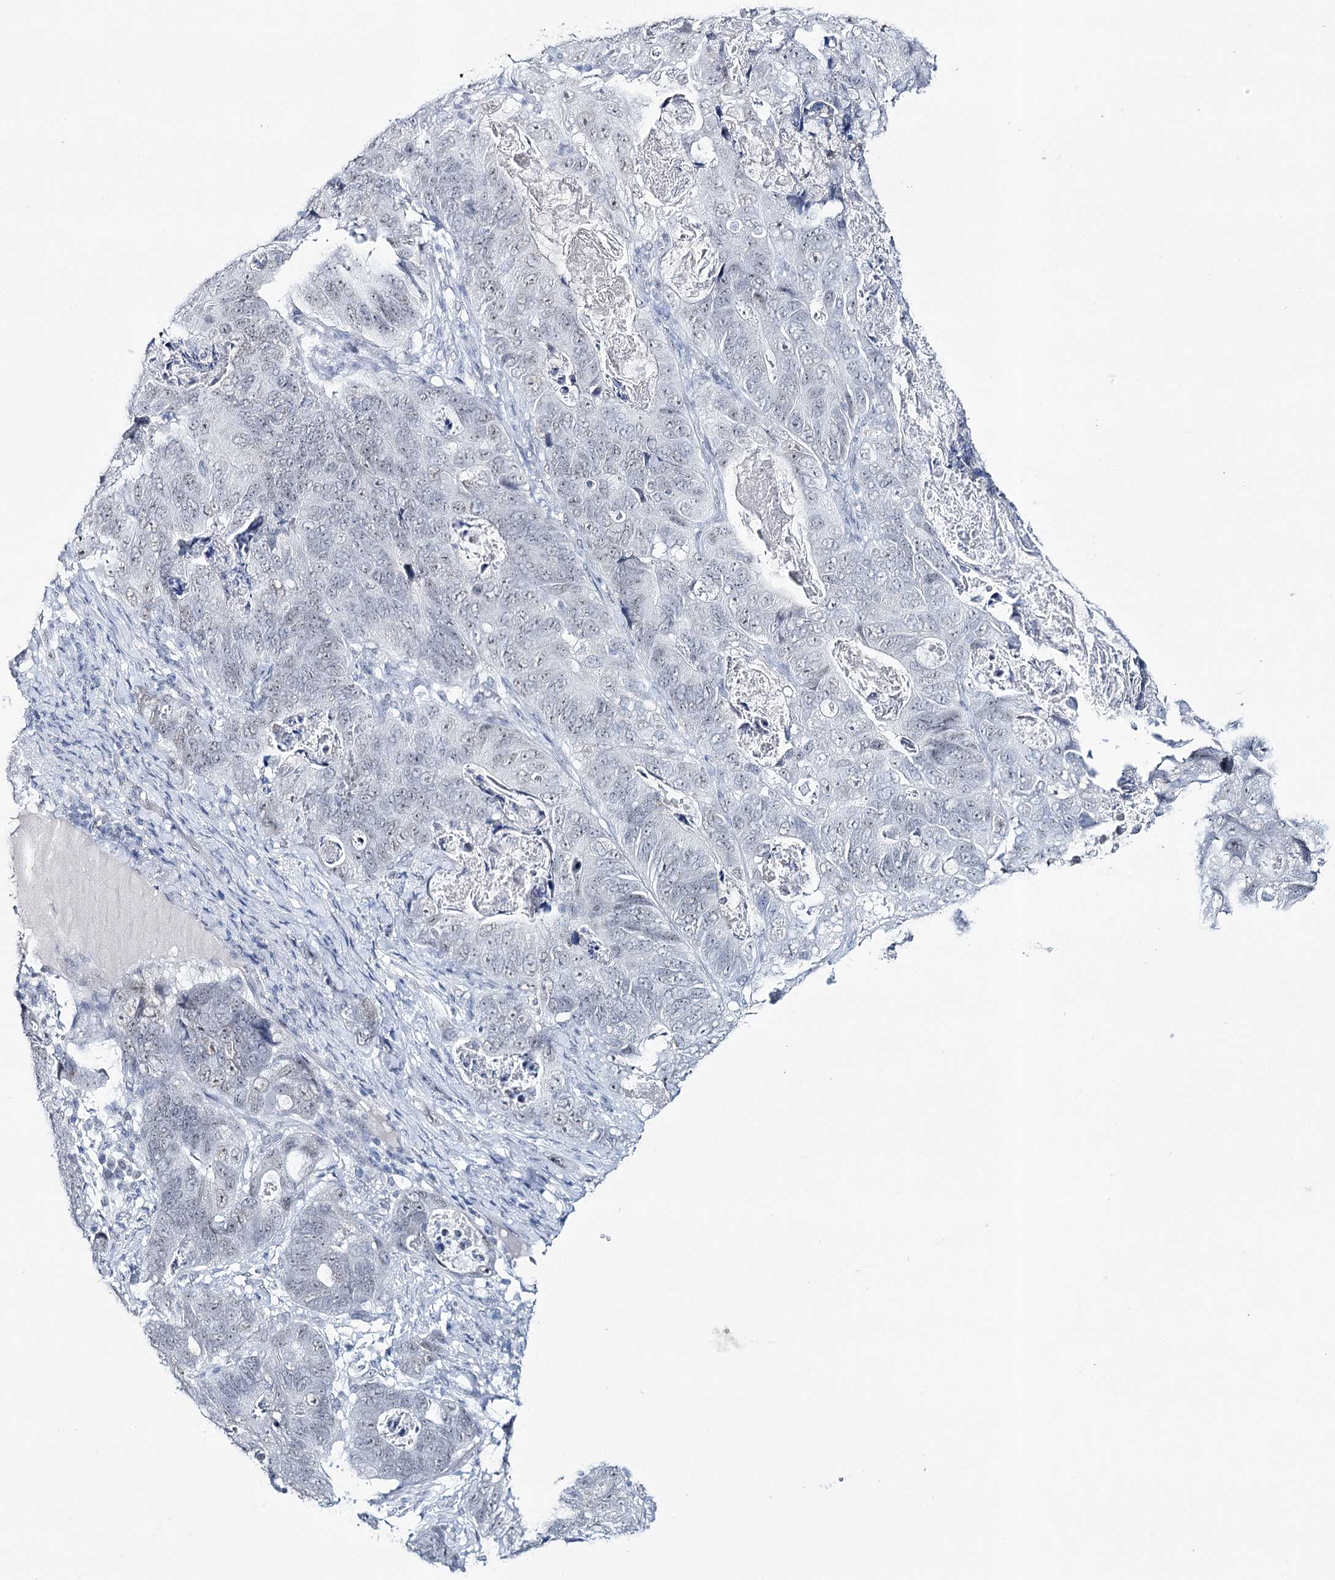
{"staining": {"intensity": "weak", "quantity": "25%-75%", "location": "nuclear"}, "tissue": "stomach cancer", "cell_type": "Tumor cells", "image_type": "cancer", "snomed": [{"axis": "morphology", "description": "Normal tissue, NOS"}, {"axis": "morphology", "description": "Adenocarcinoma, NOS"}, {"axis": "topography", "description": "Stomach"}], "caption": "Stomach cancer tissue reveals weak nuclear staining in about 25%-75% of tumor cells, visualized by immunohistochemistry. Using DAB (brown) and hematoxylin (blue) stains, captured at high magnification using brightfield microscopy.", "gene": "ZC3H8", "patient": {"sex": "female", "age": 89}}